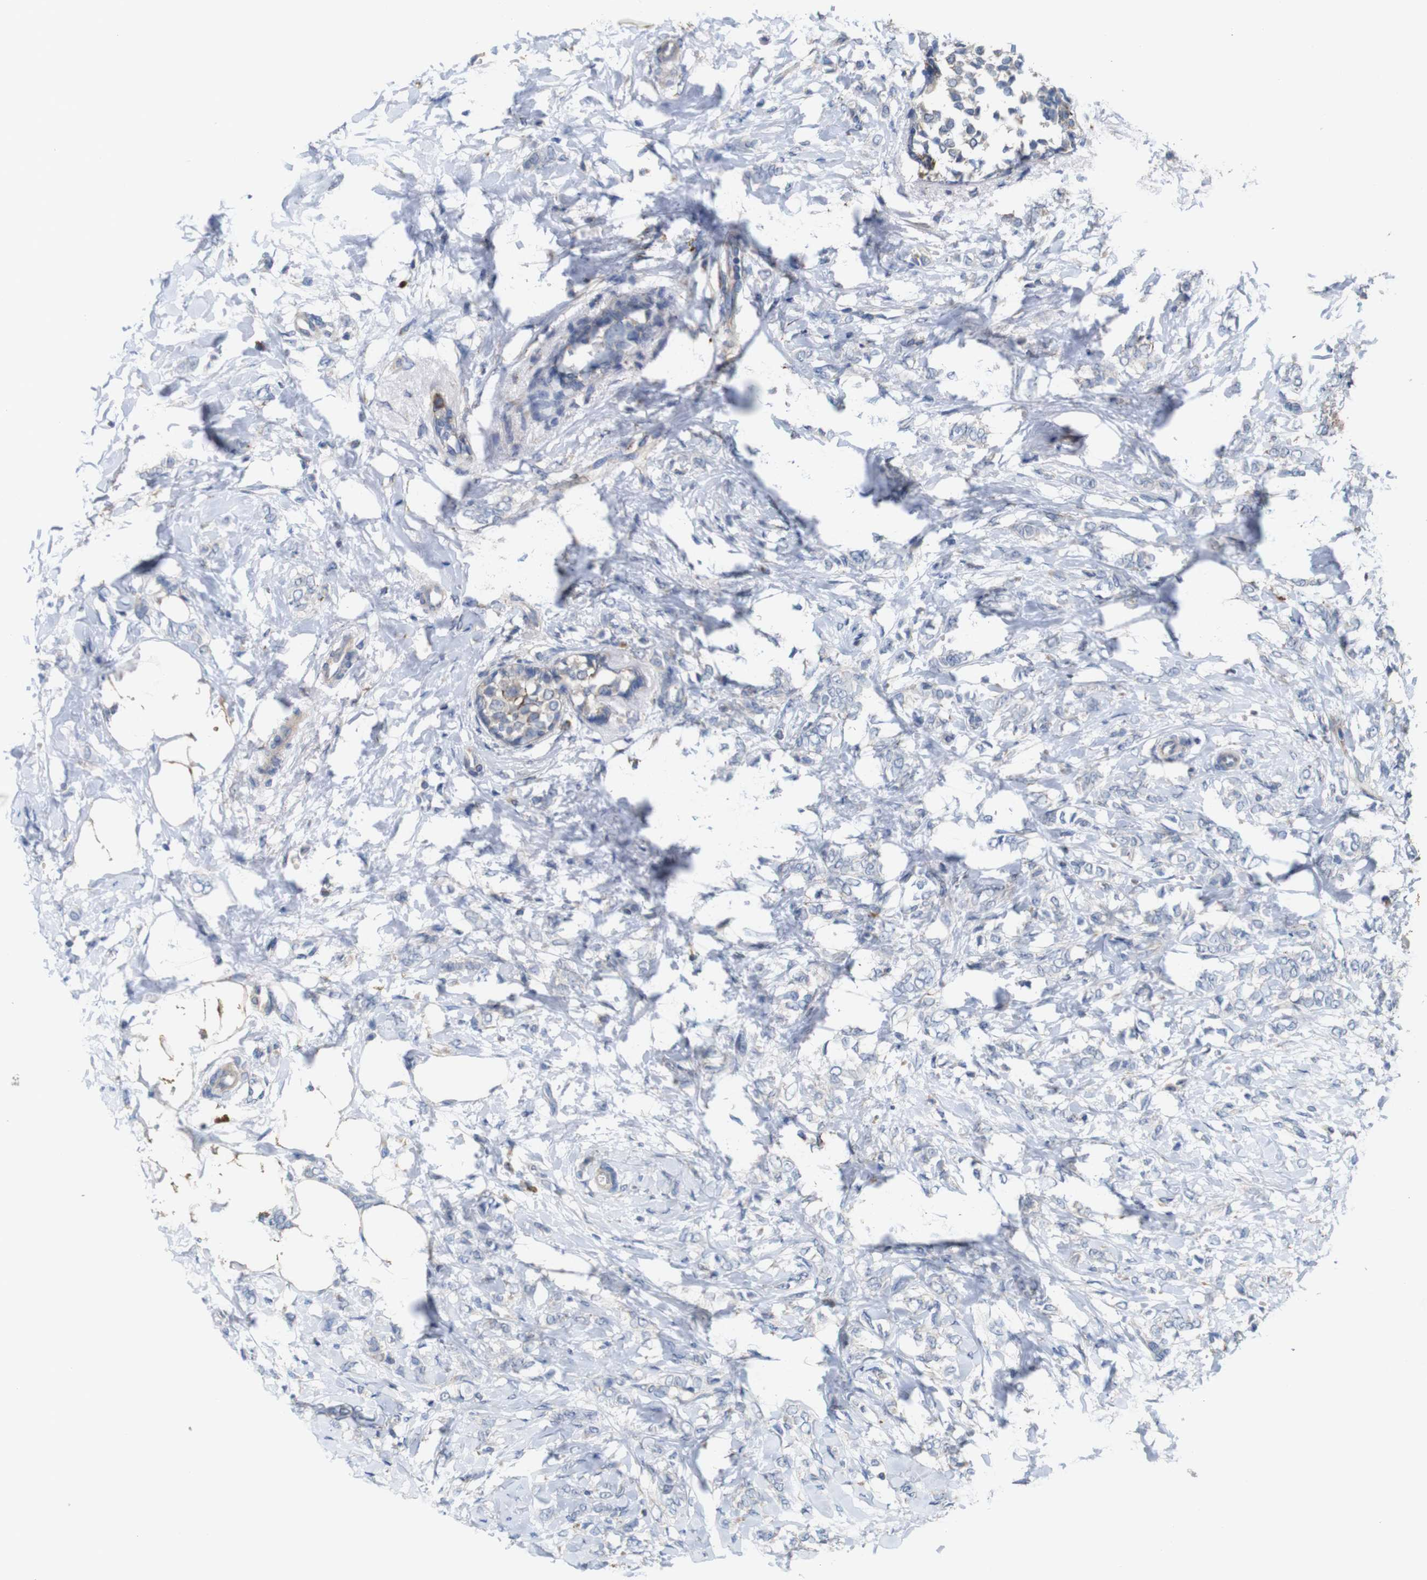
{"staining": {"intensity": "weak", "quantity": "<25%", "location": "cytoplasmic/membranous"}, "tissue": "breast cancer", "cell_type": "Tumor cells", "image_type": "cancer", "snomed": [{"axis": "morphology", "description": "Lobular carcinoma, in situ"}, {"axis": "morphology", "description": "Lobular carcinoma"}, {"axis": "topography", "description": "Breast"}], "caption": "DAB (3,3'-diaminobenzidine) immunohistochemical staining of breast cancer shows no significant expression in tumor cells.", "gene": "PTPRR", "patient": {"sex": "female", "age": 41}}